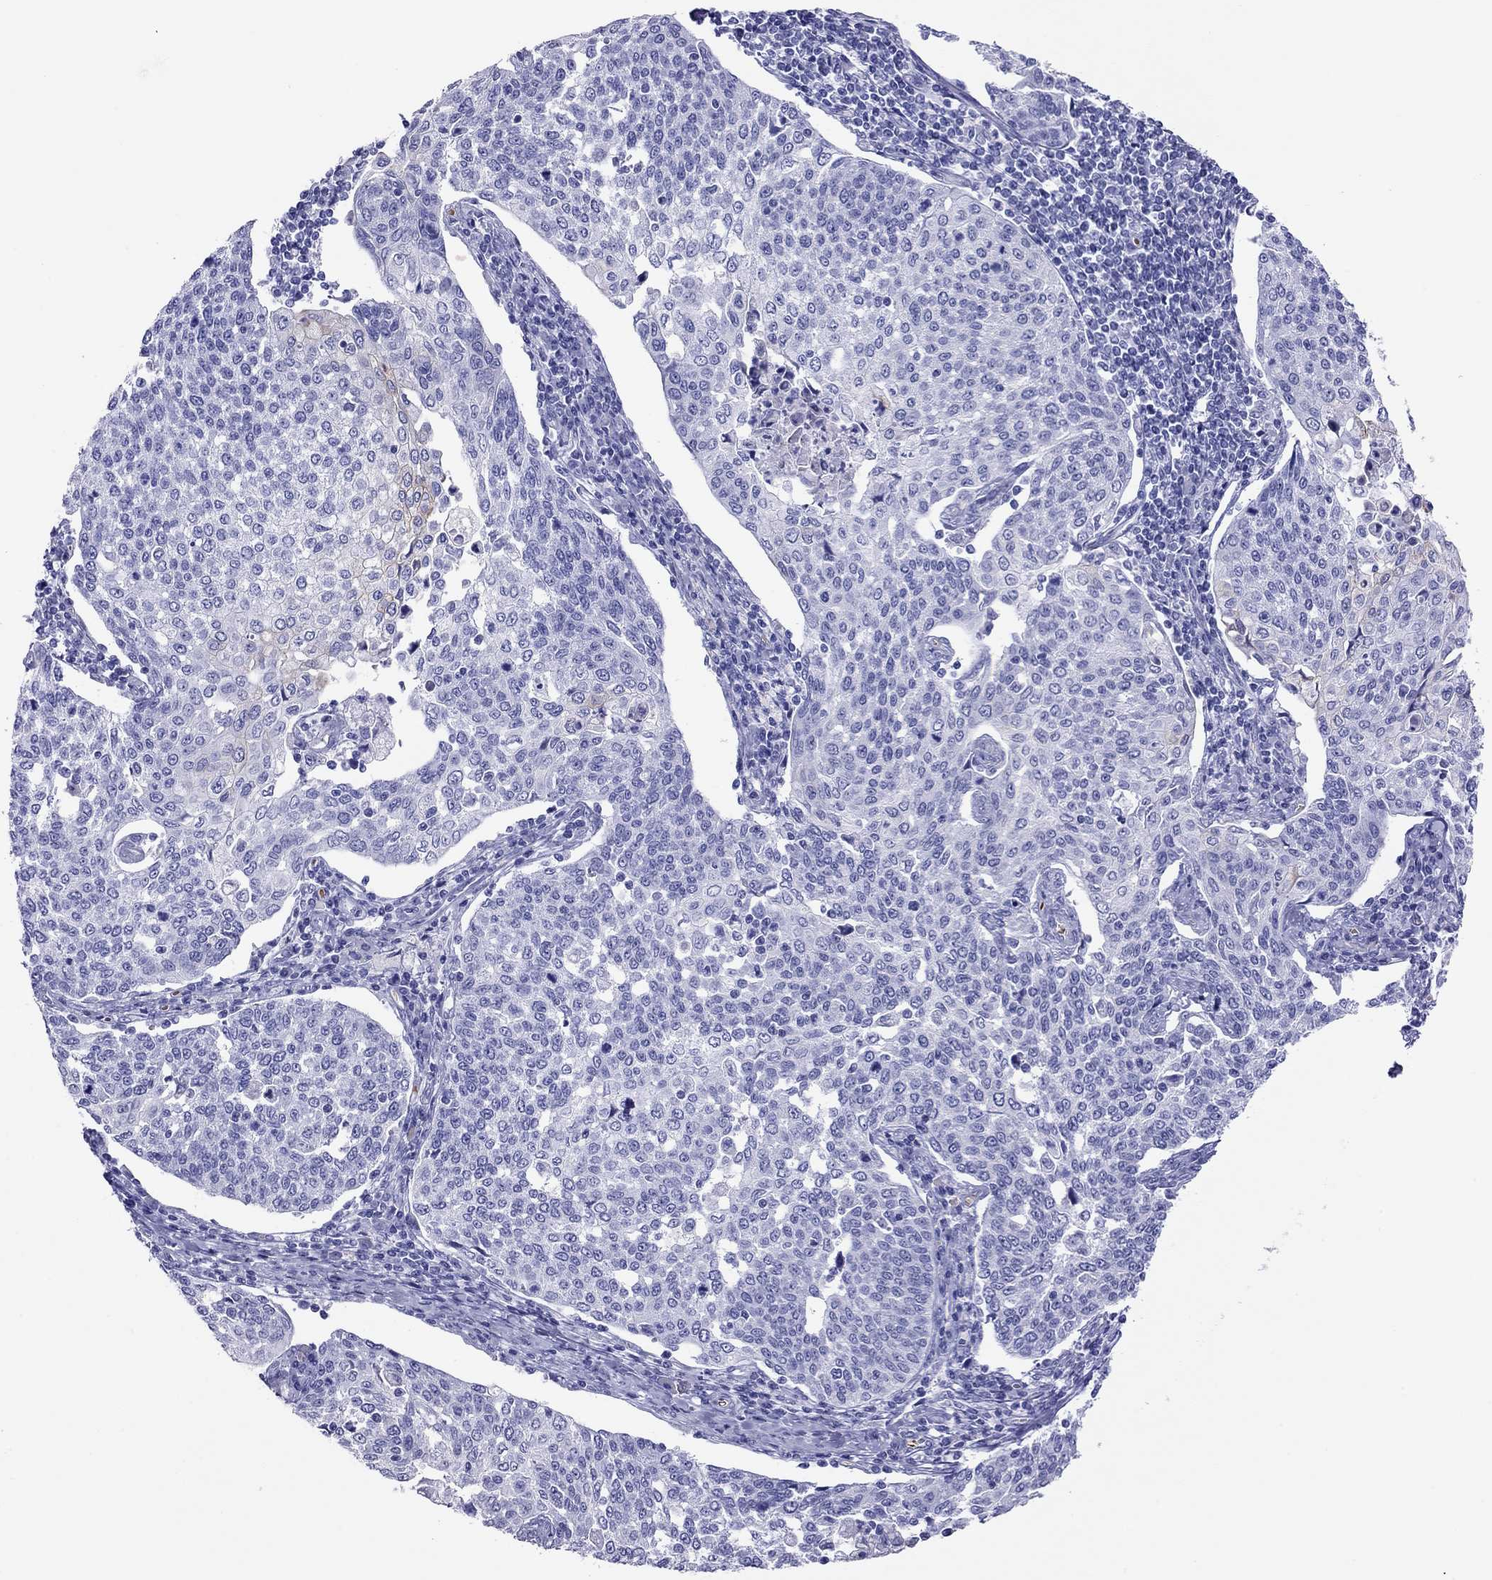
{"staining": {"intensity": "negative", "quantity": "none", "location": "none"}, "tissue": "cervical cancer", "cell_type": "Tumor cells", "image_type": "cancer", "snomed": [{"axis": "morphology", "description": "Squamous cell carcinoma, NOS"}, {"axis": "topography", "description": "Cervix"}], "caption": "IHC of squamous cell carcinoma (cervical) shows no staining in tumor cells.", "gene": "PTPRN", "patient": {"sex": "female", "age": 34}}